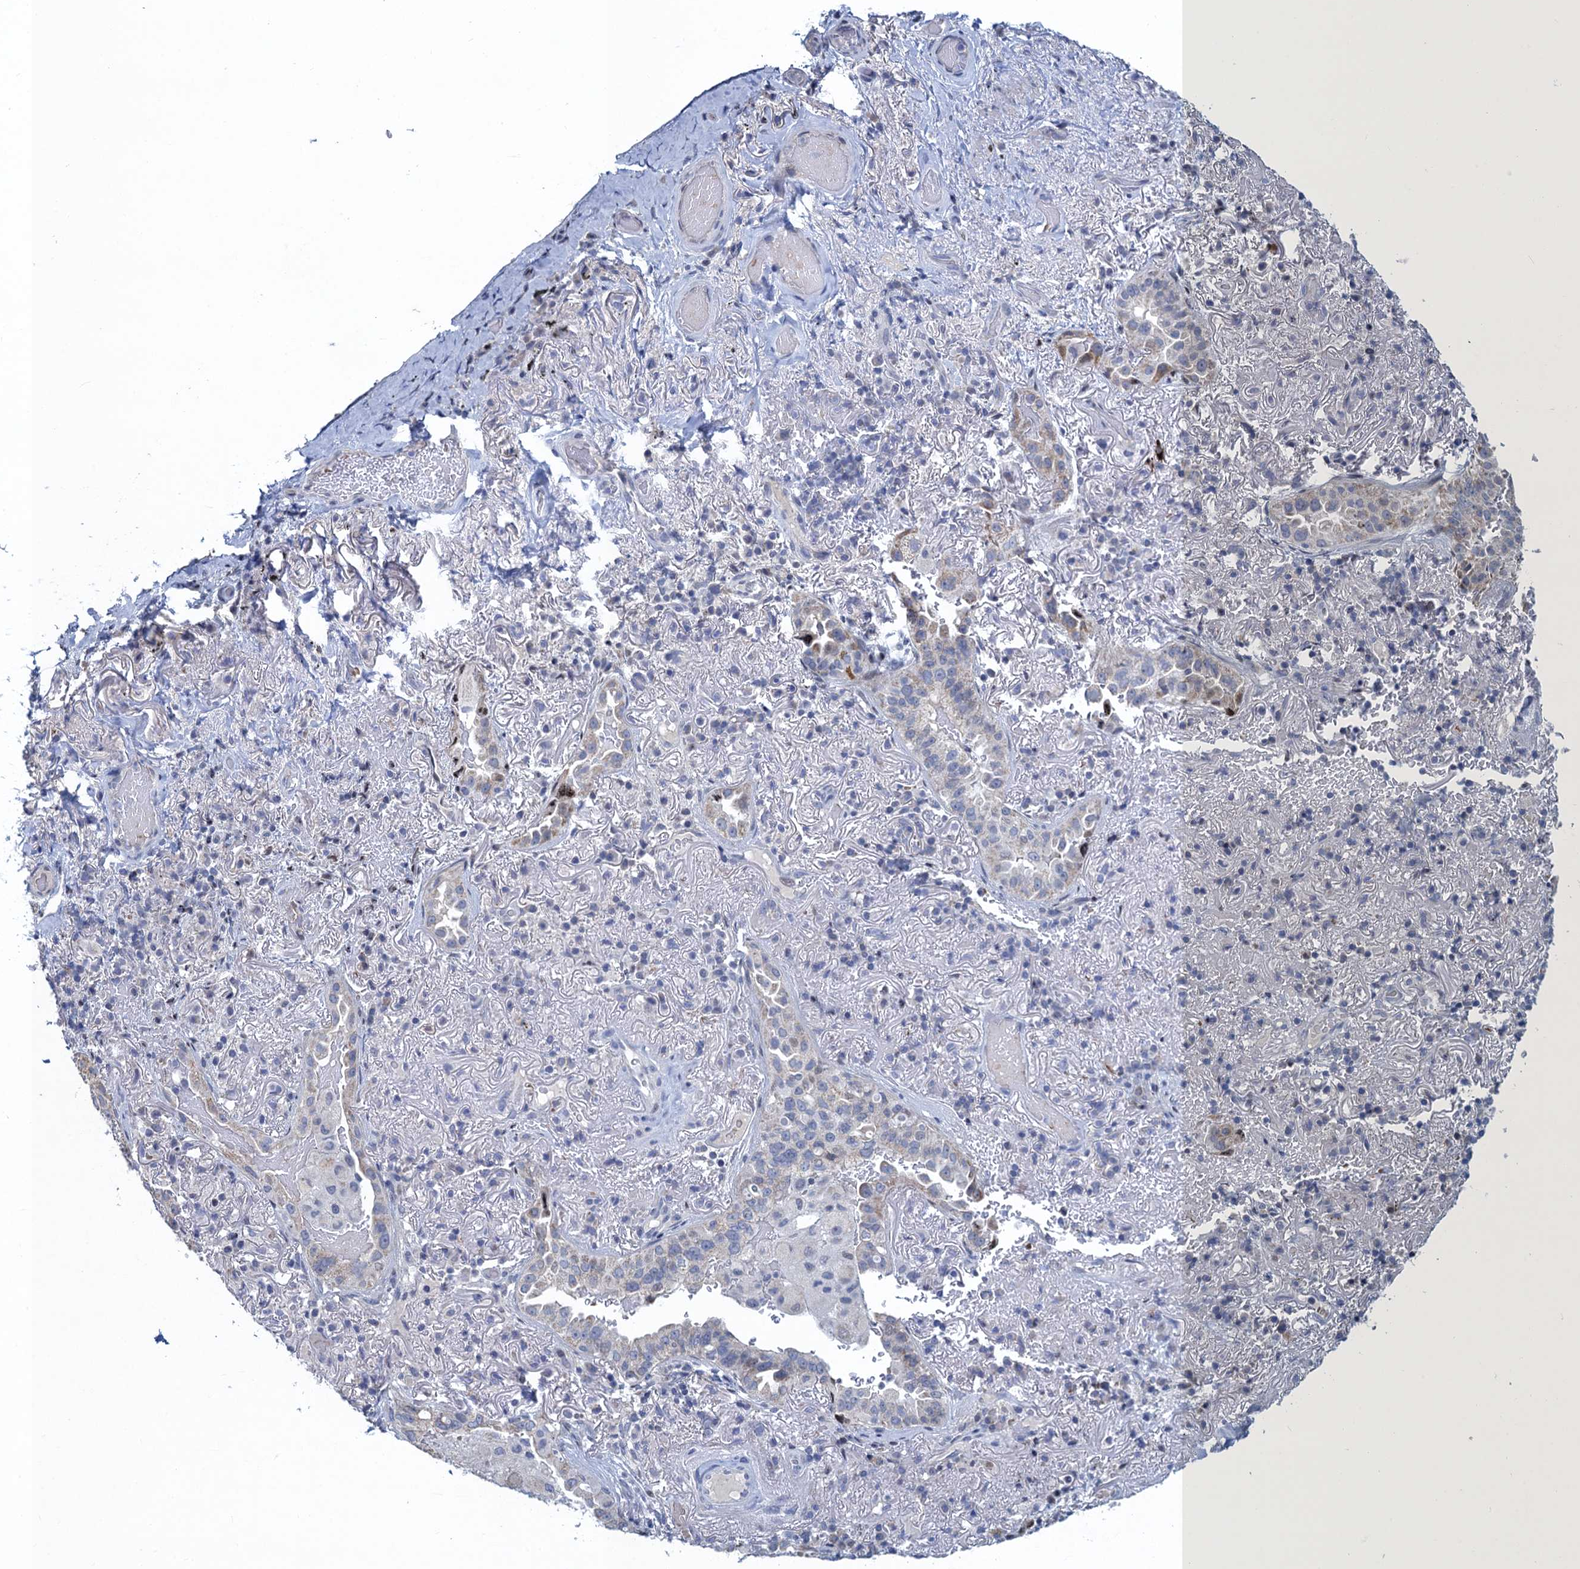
{"staining": {"intensity": "negative", "quantity": "none", "location": "none"}, "tissue": "lung cancer", "cell_type": "Tumor cells", "image_type": "cancer", "snomed": [{"axis": "morphology", "description": "Adenocarcinoma, NOS"}, {"axis": "topography", "description": "Lung"}], "caption": "Immunohistochemistry photomicrograph of adenocarcinoma (lung) stained for a protein (brown), which reveals no expression in tumor cells. (DAB immunohistochemistry (IHC) with hematoxylin counter stain).", "gene": "ATOSA", "patient": {"sex": "female", "age": 69}}